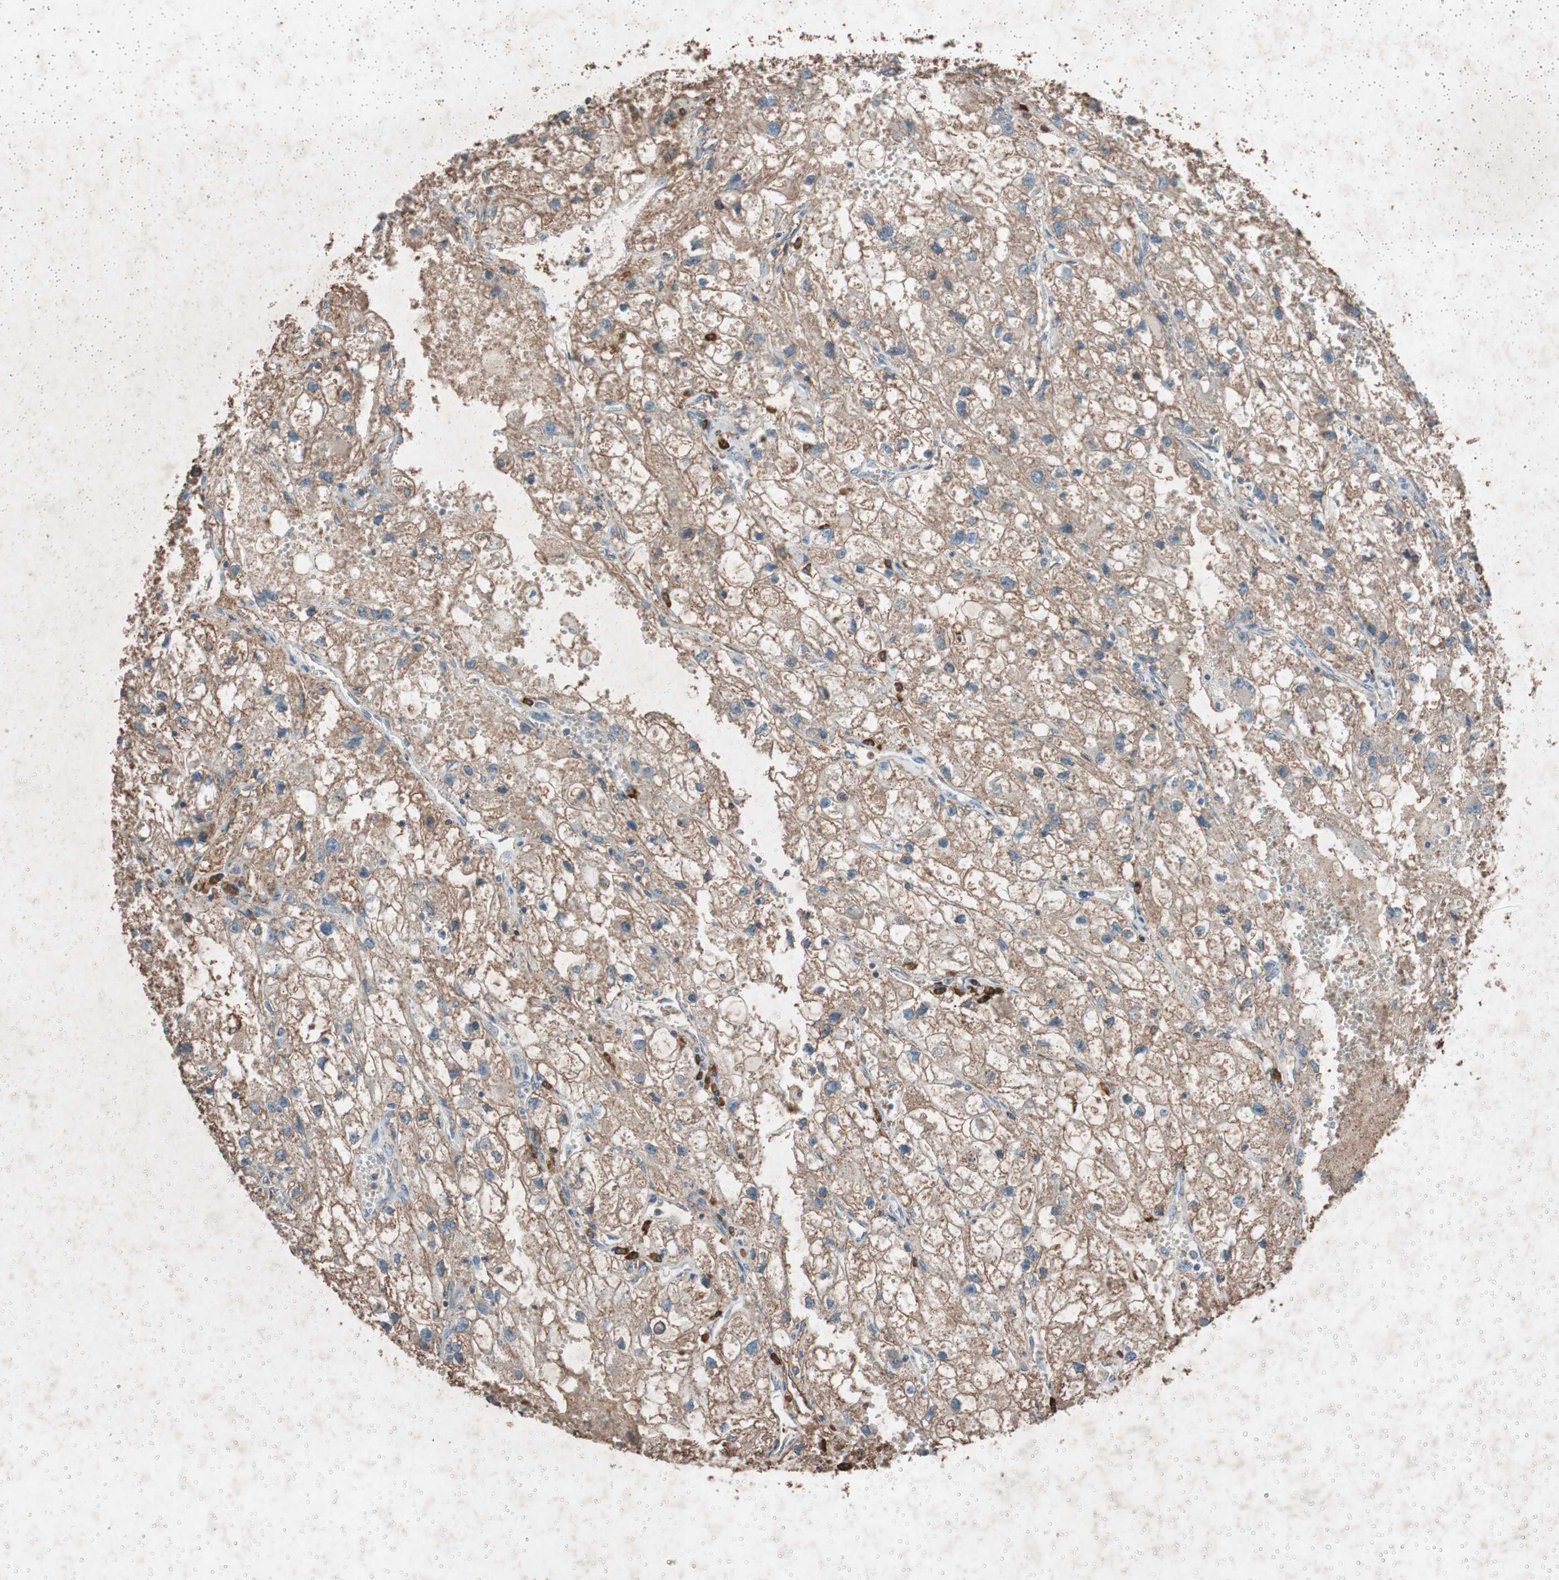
{"staining": {"intensity": "moderate", "quantity": ">75%", "location": "cytoplasmic/membranous"}, "tissue": "renal cancer", "cell_type": "Tumor cells", "image_type": "cancer", "snomed": [{"axis": "morphology", "description": "Adenocarcinoma, NOS"}, {"axis": "topography", "description": "Kidney"}], "caption": "About >75% of tumor cells in renal adenocarcinoma exhibit moderate cytoplasmic/membranous protein staining as visualized by brown immunohistochemical staining.", "gene": "GRB7", "patient": {"sex": "female", "age": 70}}